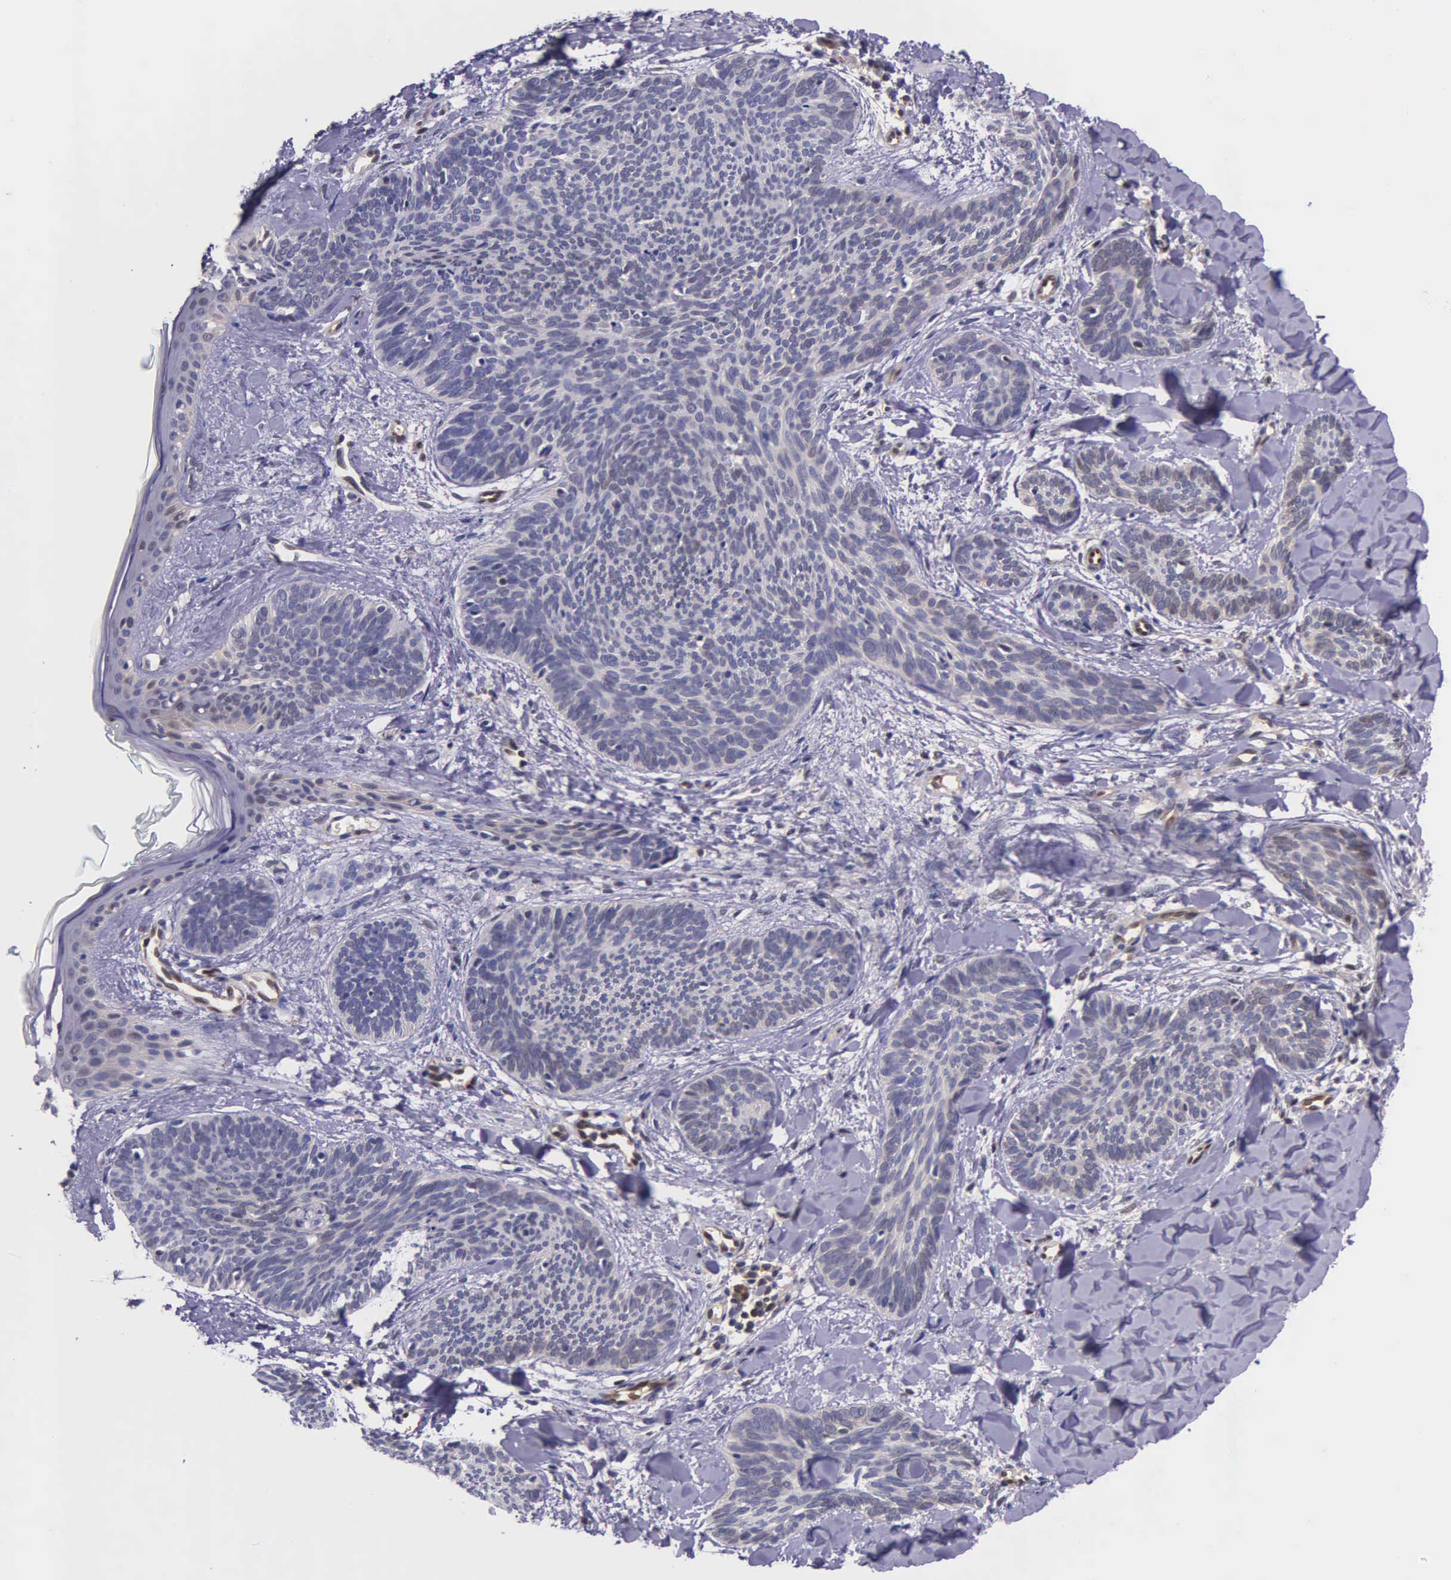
{"staining": {"intensity": "negative", "quantity": "none", "location": "none"}, "tissue": "skin cancer", "cell_type": "Tumor cells", "image_type": "cancer", "snomed": [{"axis": "morphology", "description": "Basal cell carcinoma"}, {"axis": "topography", "description": "Skin"}], "caption": "Basal cell carcinoma (skin) stained for a protein using IHC exhibits no expression tumor cells.", "gene": "GMPR2", "patient": {"sex": "female", "age": 81}}